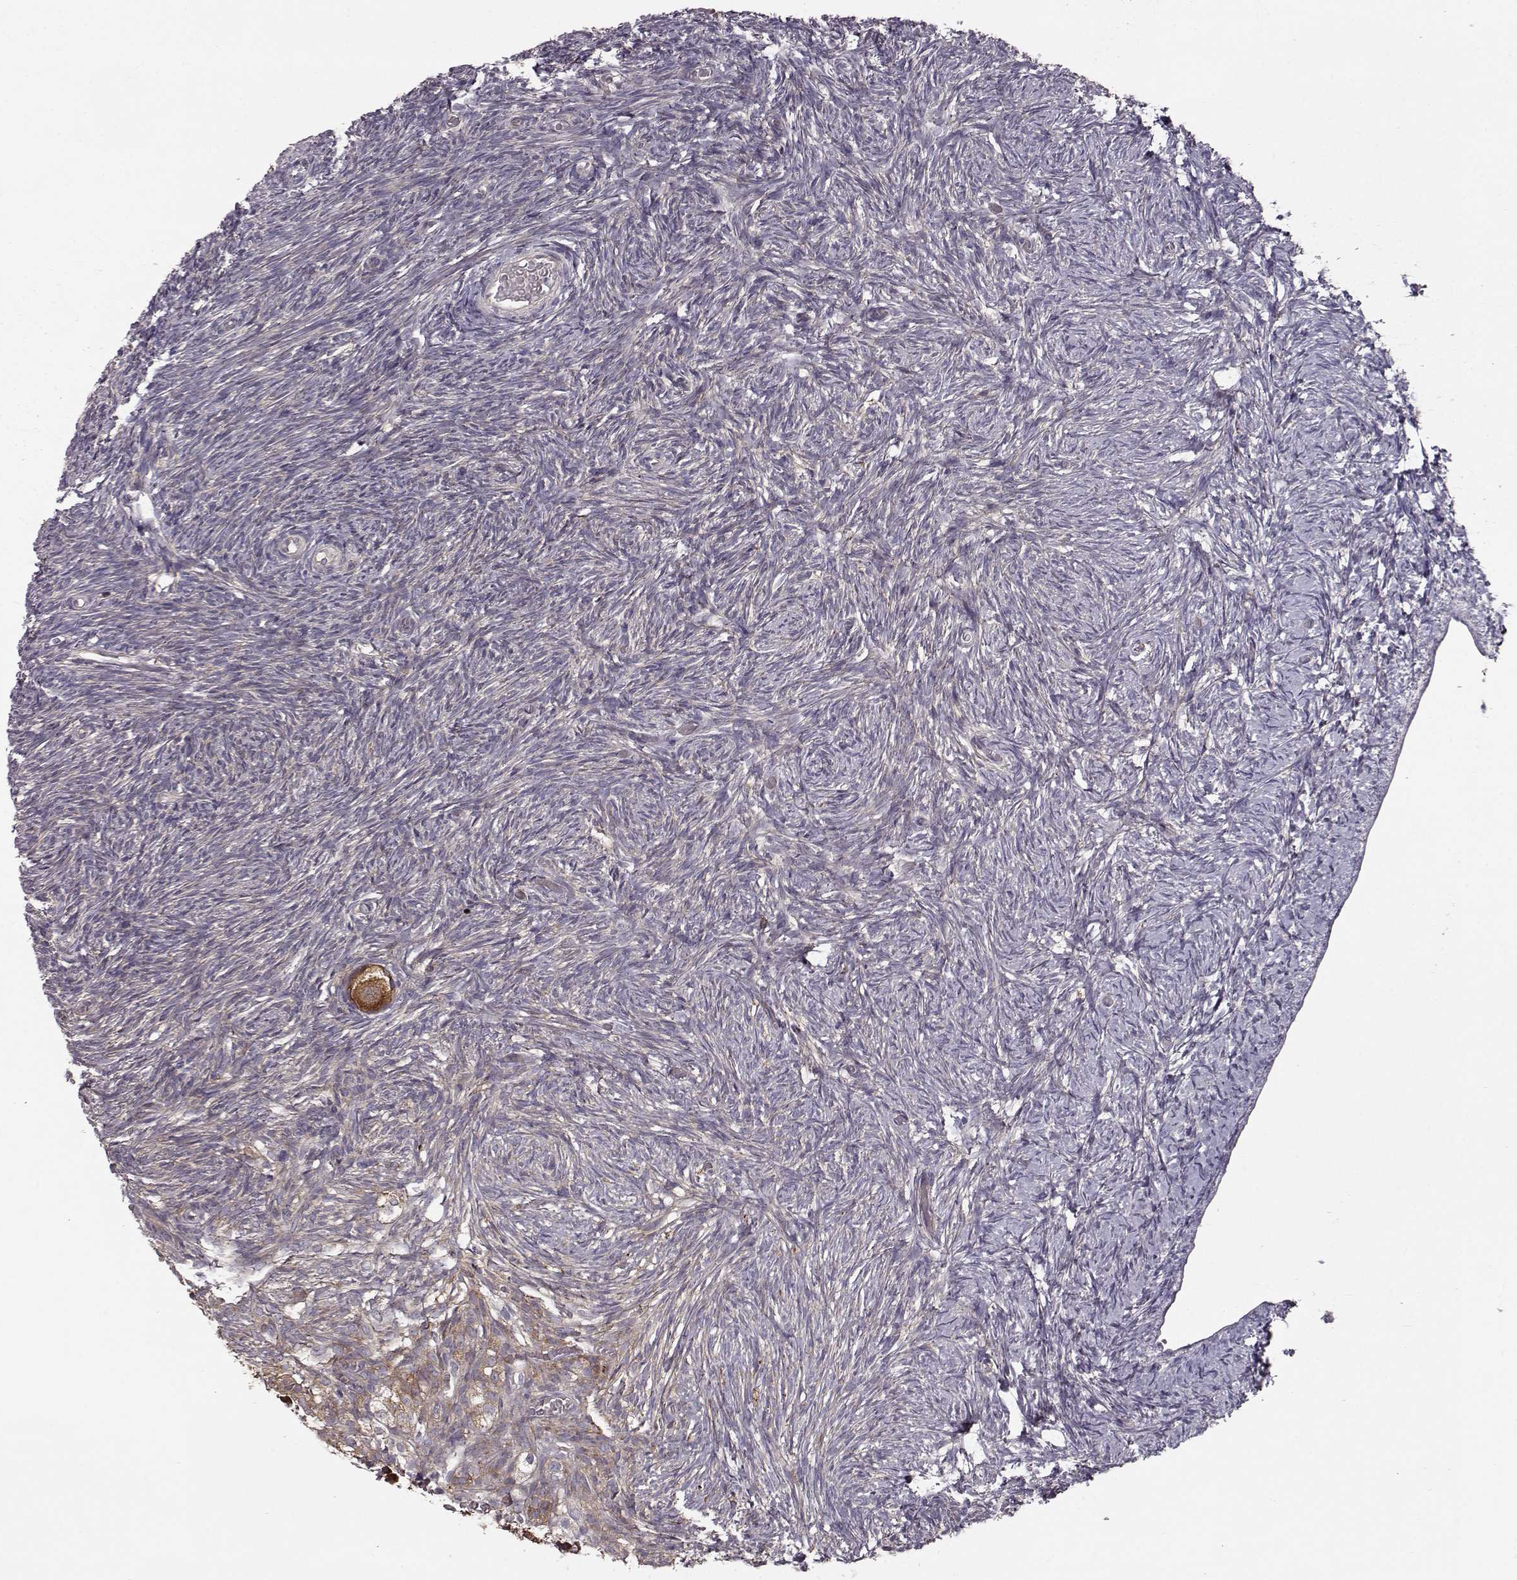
{"staining": {"intensity": "strong", "quantity": ">75%", "location": "cytoplasmic/membranous"}, "tissue": "ovary", "cell_type": "Follicle cells", "image_type": "normal", "snomed": [{"axis": "morphology", "description": "Normal tissue, NOS"}, {"axis": "topography", "description": "Ovary"}], "caption": "IHC micrograph of normal ovary: human ovary stained using immunohistochemistry (IHC) reveals high levels of strong protein expression localized specifically in the cytoplasmic/membranous of follicle cells, appearing as a cytoplasmic/membranous brown color.", "gene": "RANBP1", "patient": {"sex": "female", "age": 39}}